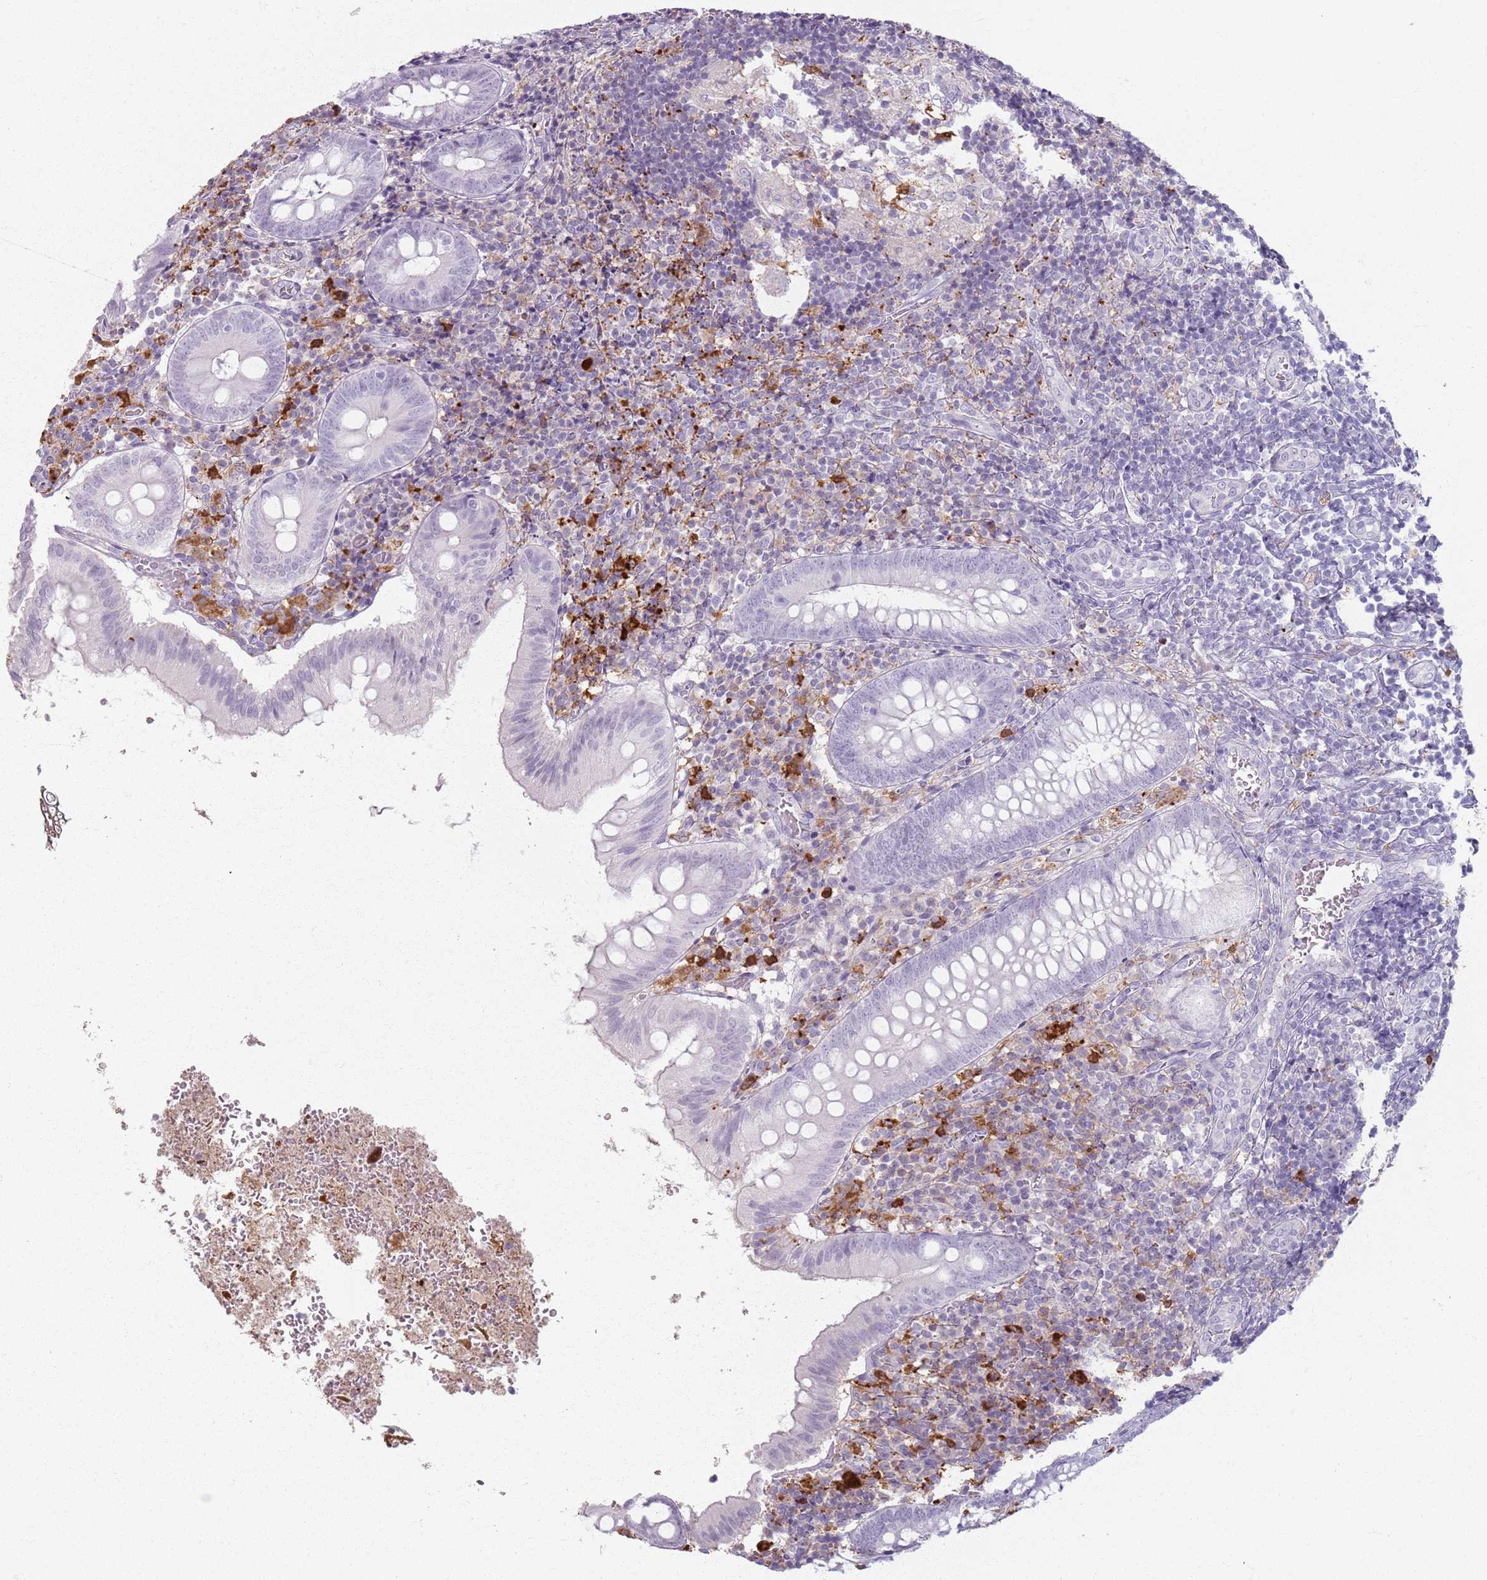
{"staining": {"intensity": "negative", "quantity": "none", "location": "none"}, "tissue": "appendix", "cell_type": "Glandular cells", "image_type": "normal", "snomed": [{"axis": "morphology", "description": "Normal tissue, NOS"}, {"axis": "topography", "description": "Appendix"}], "caption": "Appendix stained for a protein using immunohistochemistry shows no expression glandular cells.", "gene": "GDPGP1", "patient": {"sex": "male", "age": 8}}